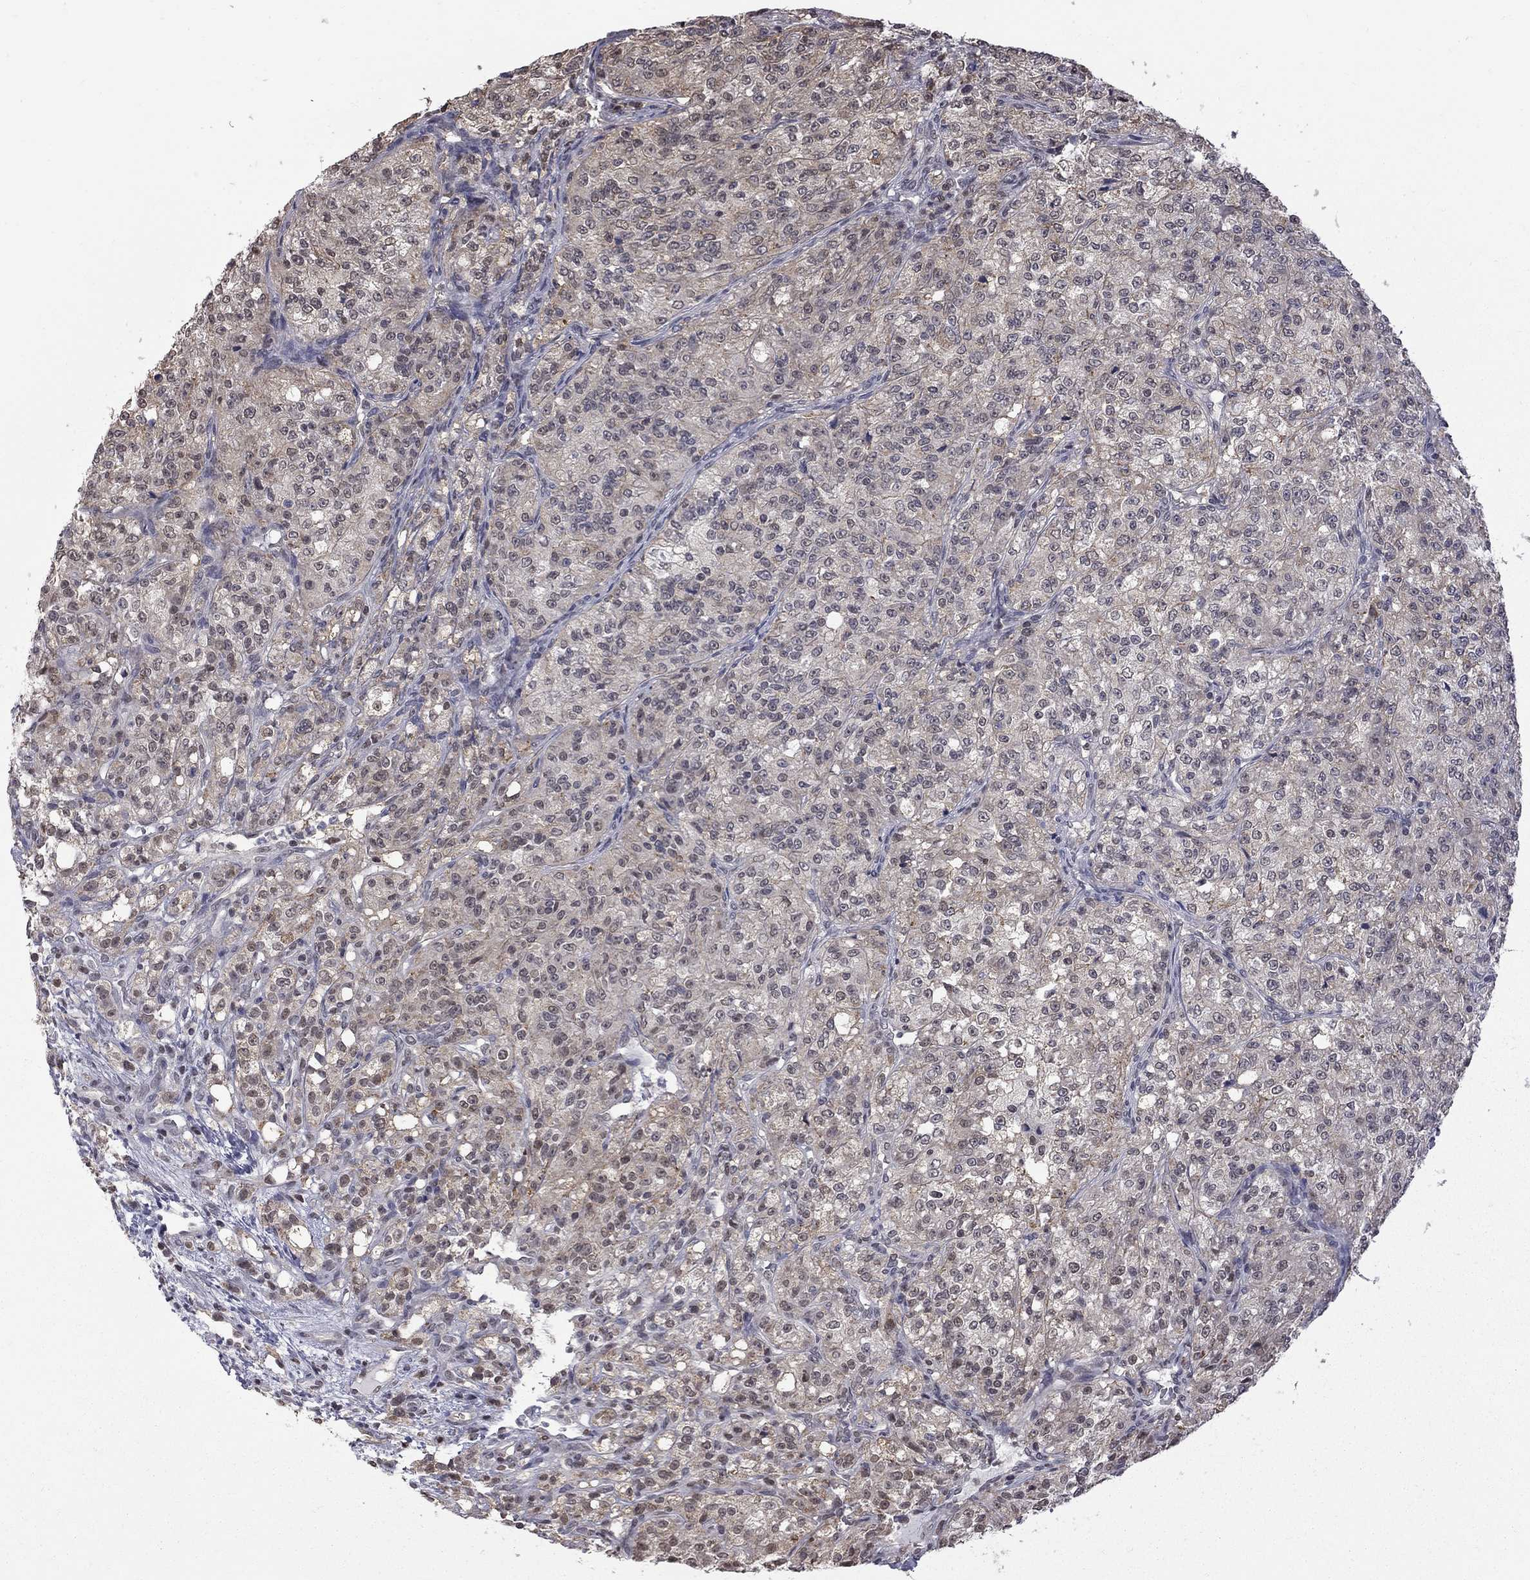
{"staining": {"intensity": "negative", "quantity": "none", "location": "none"}, "tissue": "renal cancer", "cell_type": "Tumor cells", "image_type": "cancer", "snomed": [{"axis": "morphology", "description": "Adenocarcinoma, NOS"}, {"axis": "topography", "description": "Kidney"}], "caption": "This is an immunohistochemistry (IHC) photomicrograph of renal cancer (adenocarcinoma). There is no positivity in tumor cells.", "gene": "RFWD3", "patient": {"sex": "female", "age": 63}}